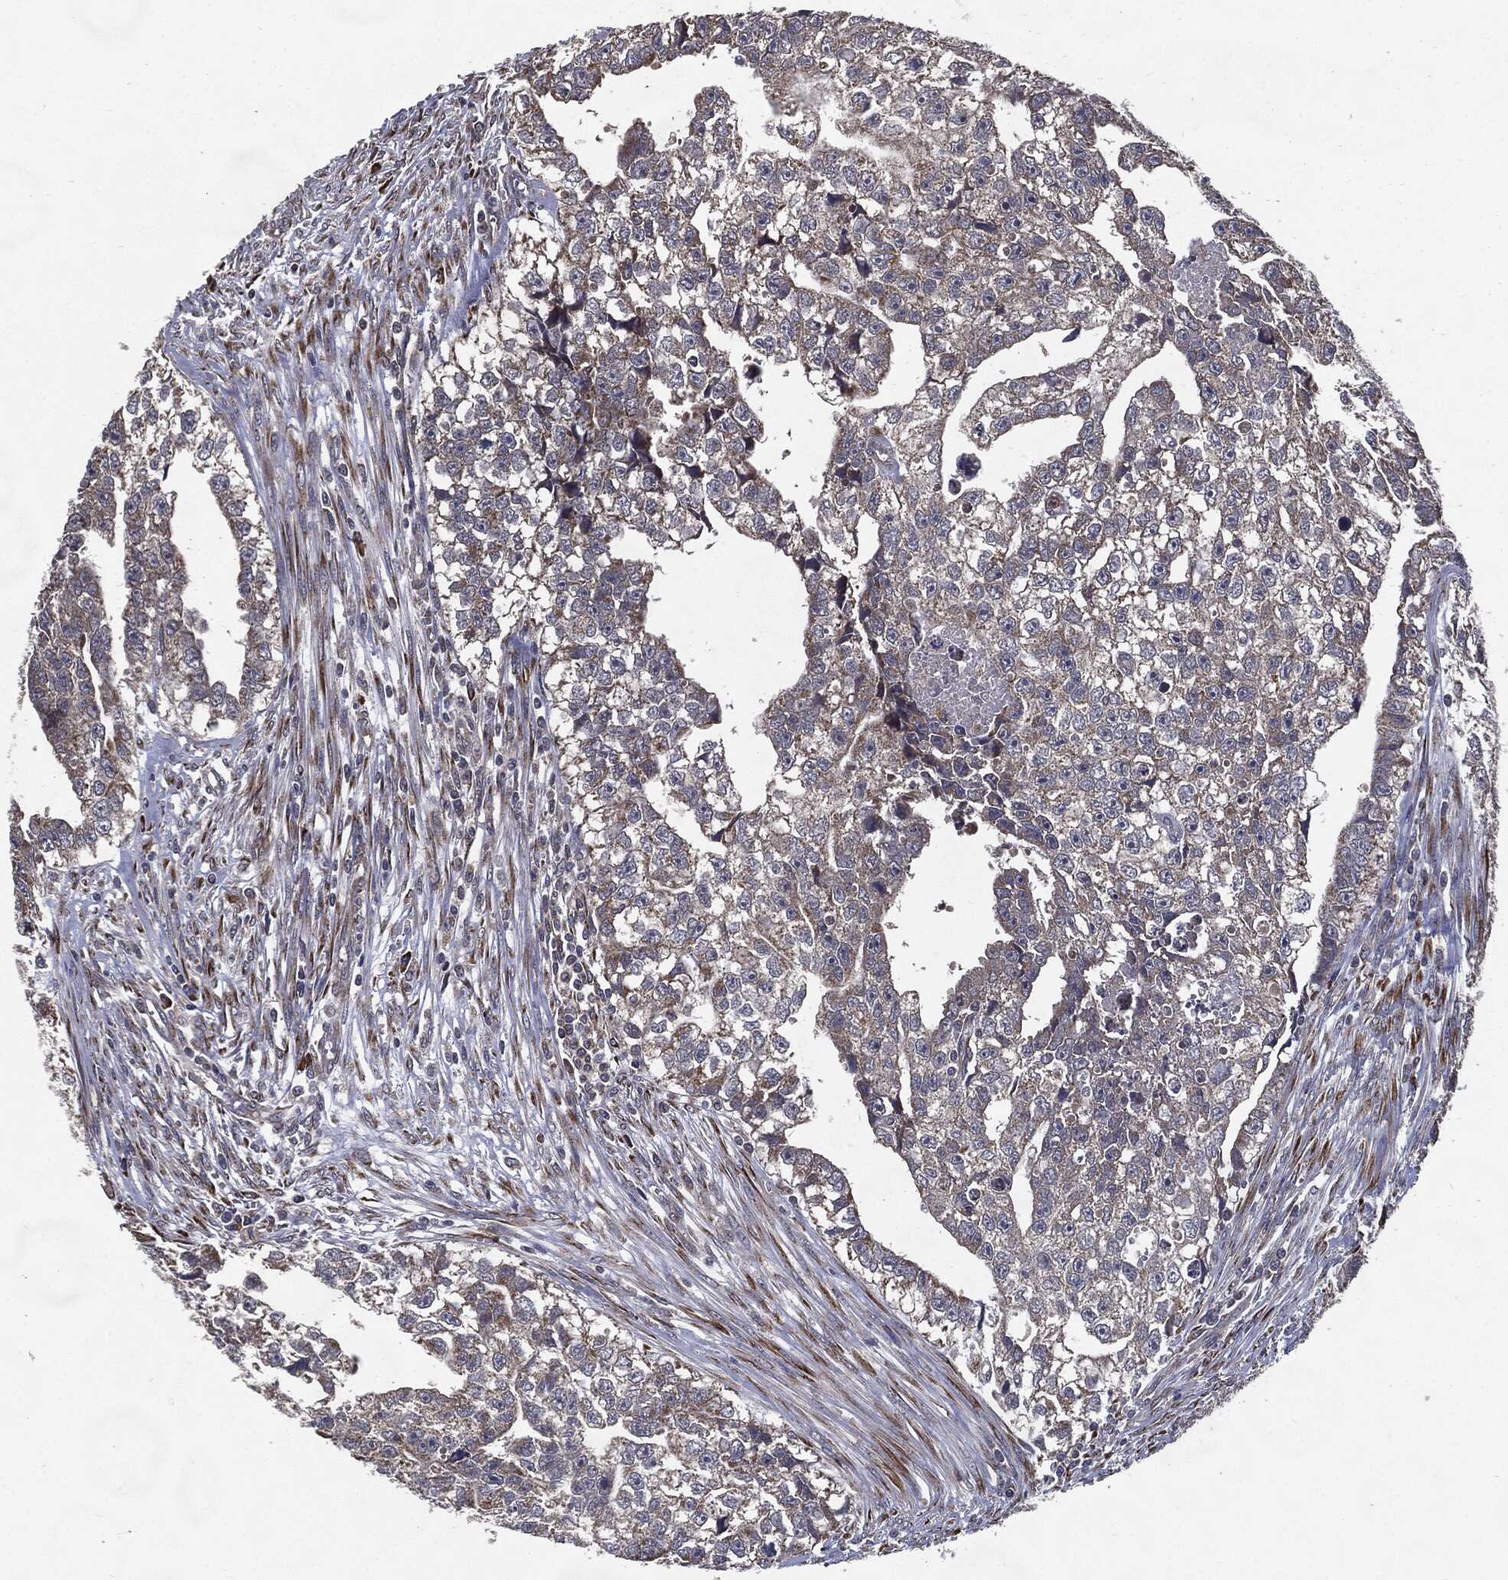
{"staining": {"intensity": "moderate", "quantity": "<25%", "location": "cytoplasmic/membranous"}, "tissue": "testis cancer", "cell_type": "Tumor cells", "image_type": "cancer", "snomed": [{"axis": "morphology", "description": "Carcinoma, Embryonal, NOS"}, {"axis": "morphology", "description": "Teratoma, malignant, NOS"}, {"axis": "topography", "description": "Testis"}], "caption": "High-power microscopy captured an immunohistochemistry micrograph of testis embryonal carcinoma, revealing moderate cytoplasmic/membranous positivity in about <25% of tumor cells.", "gene": "HDAC5", "patient": {"sex": "male", "age": 44}}